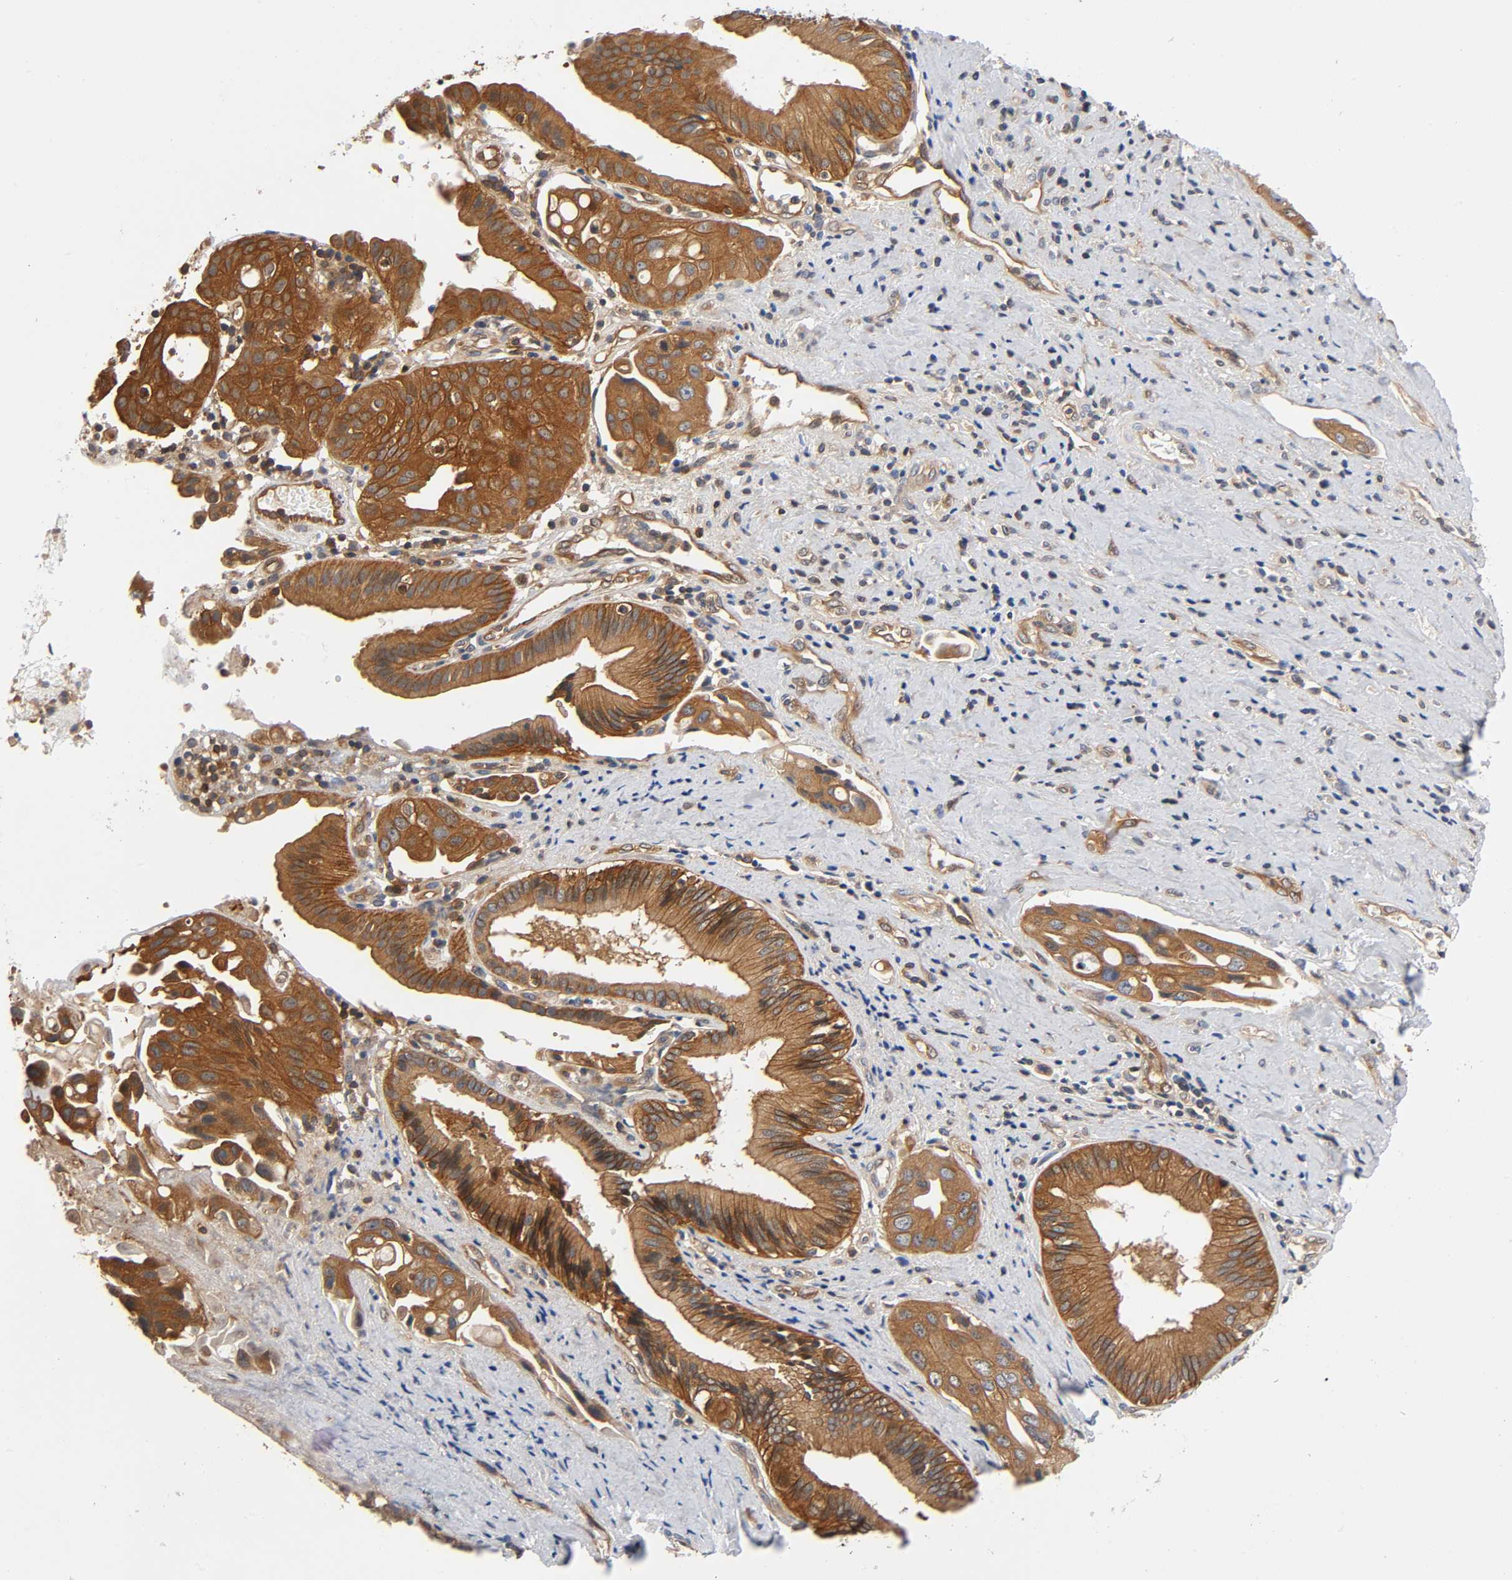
{"staining": {"intensity": "strong", "quantity": ">75%", "location": "cytoplasmic/membranous"}, "tissue": "pancreatic cancer", "cell_type": "Tumor cells", "image_type": "cancer", "snomed": [{"axis": "morphology", "description": "Adenocarcinoma, NOS"}, {"axis": "topography", "description": "Pancreas"}], "caption": "Tumor cells display strong cytoplasmic/membranous positivity in about >75% of cells in pancreatic adenocarcinoma.", "gene": "PRKAB1", "patient": {"sex": "female", "age": 60}}